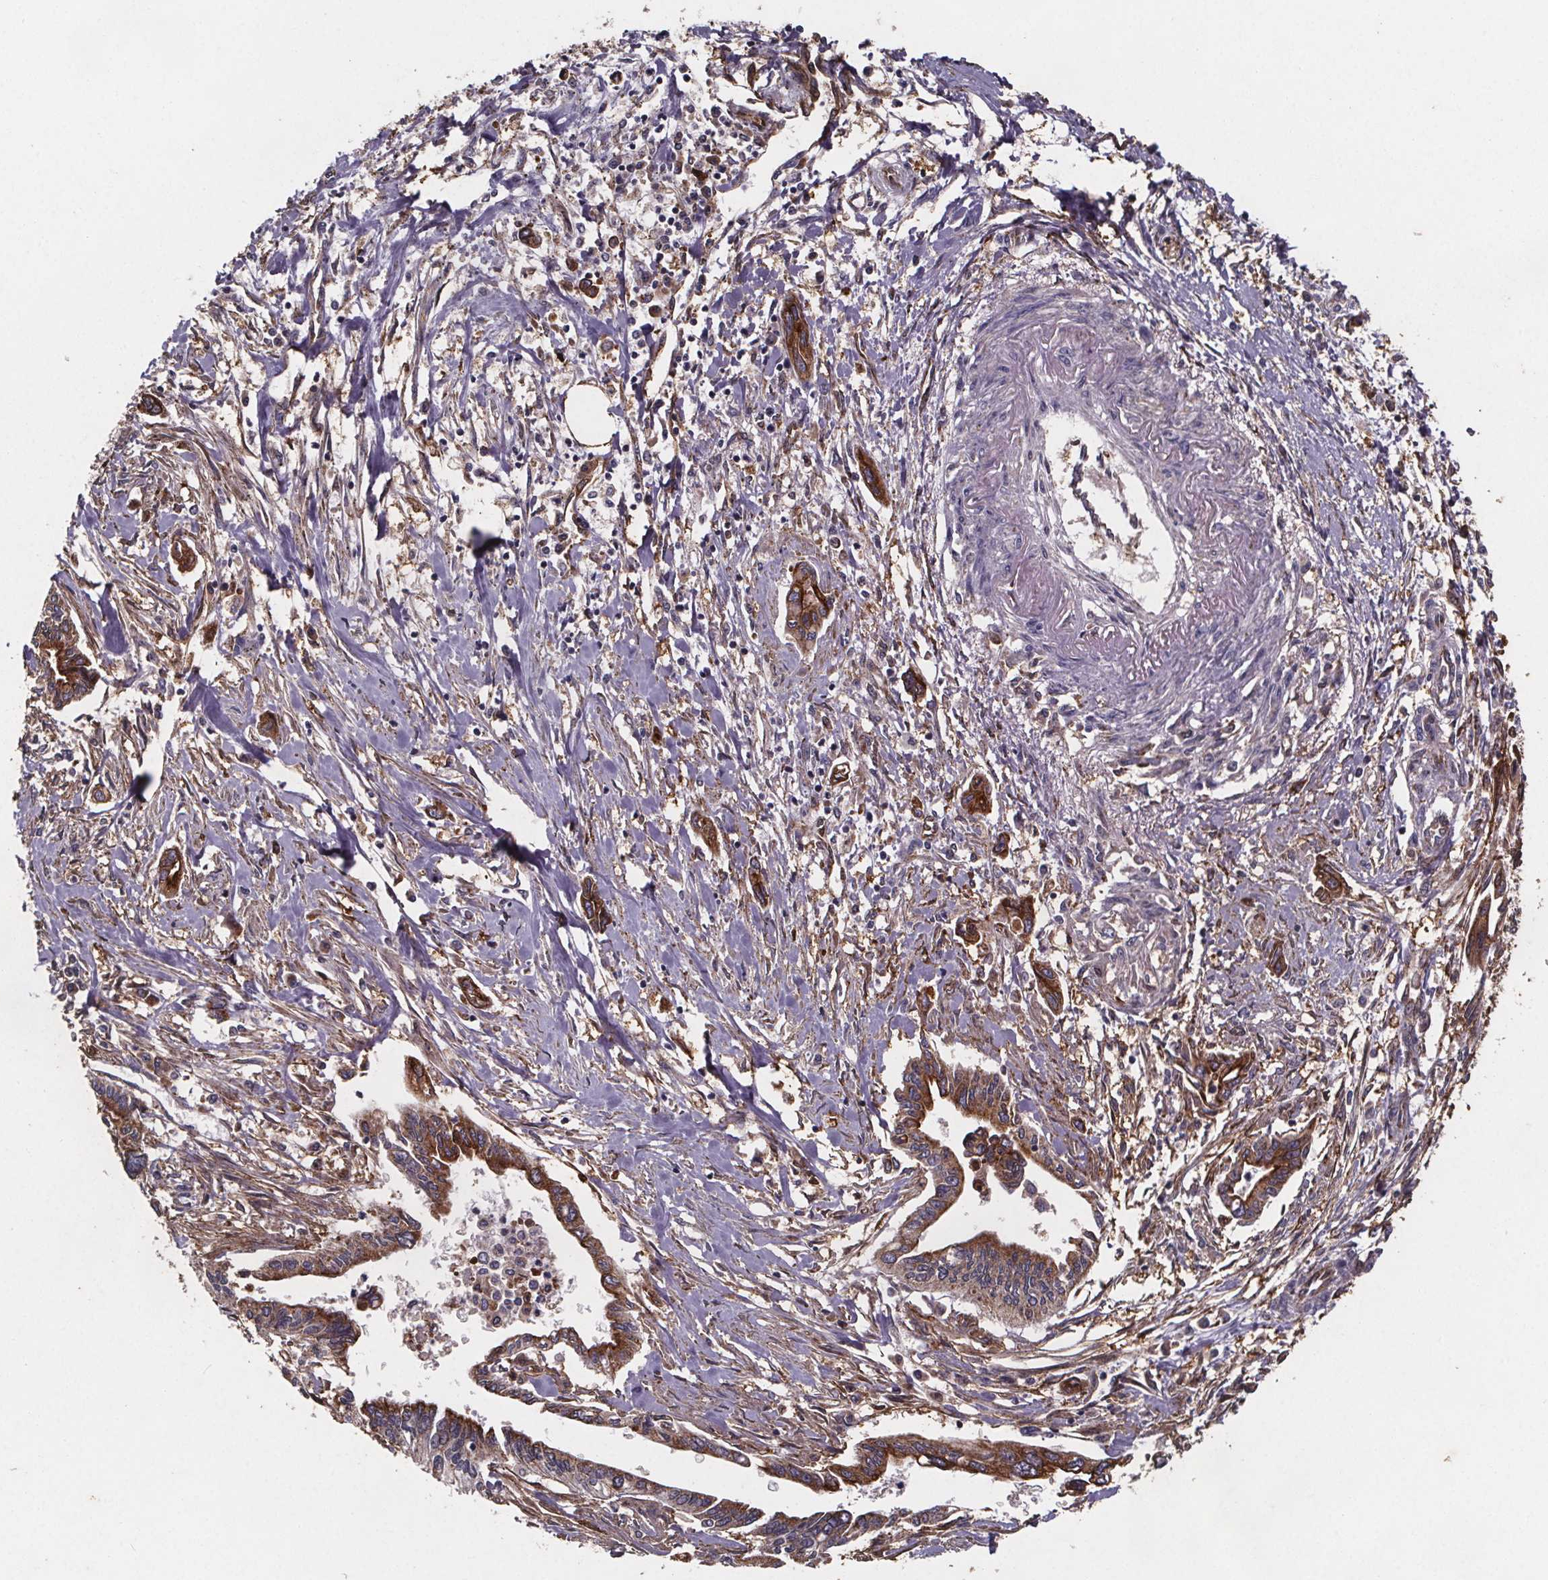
{"staining": {"intensity": "strong", "quantity": "25%-75%", "location": "cytoplasmic/membranous"}, "tissue": "pancreatic cancer", "cell_type": "Tumor cells", "image_type": "cancer", "snomed": [{"axis": "morphology", "description": "Adenocarcinoma, NOS"}, {"axis": "topography", "description": "Pancreas"}], "caption": "Approximately 25%-75% of tumor cells in pancreatic adenocarcinoma demonstrate strong cytoplasmic/membranous protein staining as visualized by brown immunohistochemical staining.", "gene": "FASTKD3", "patient": {"sex": "male", "age": 60}}